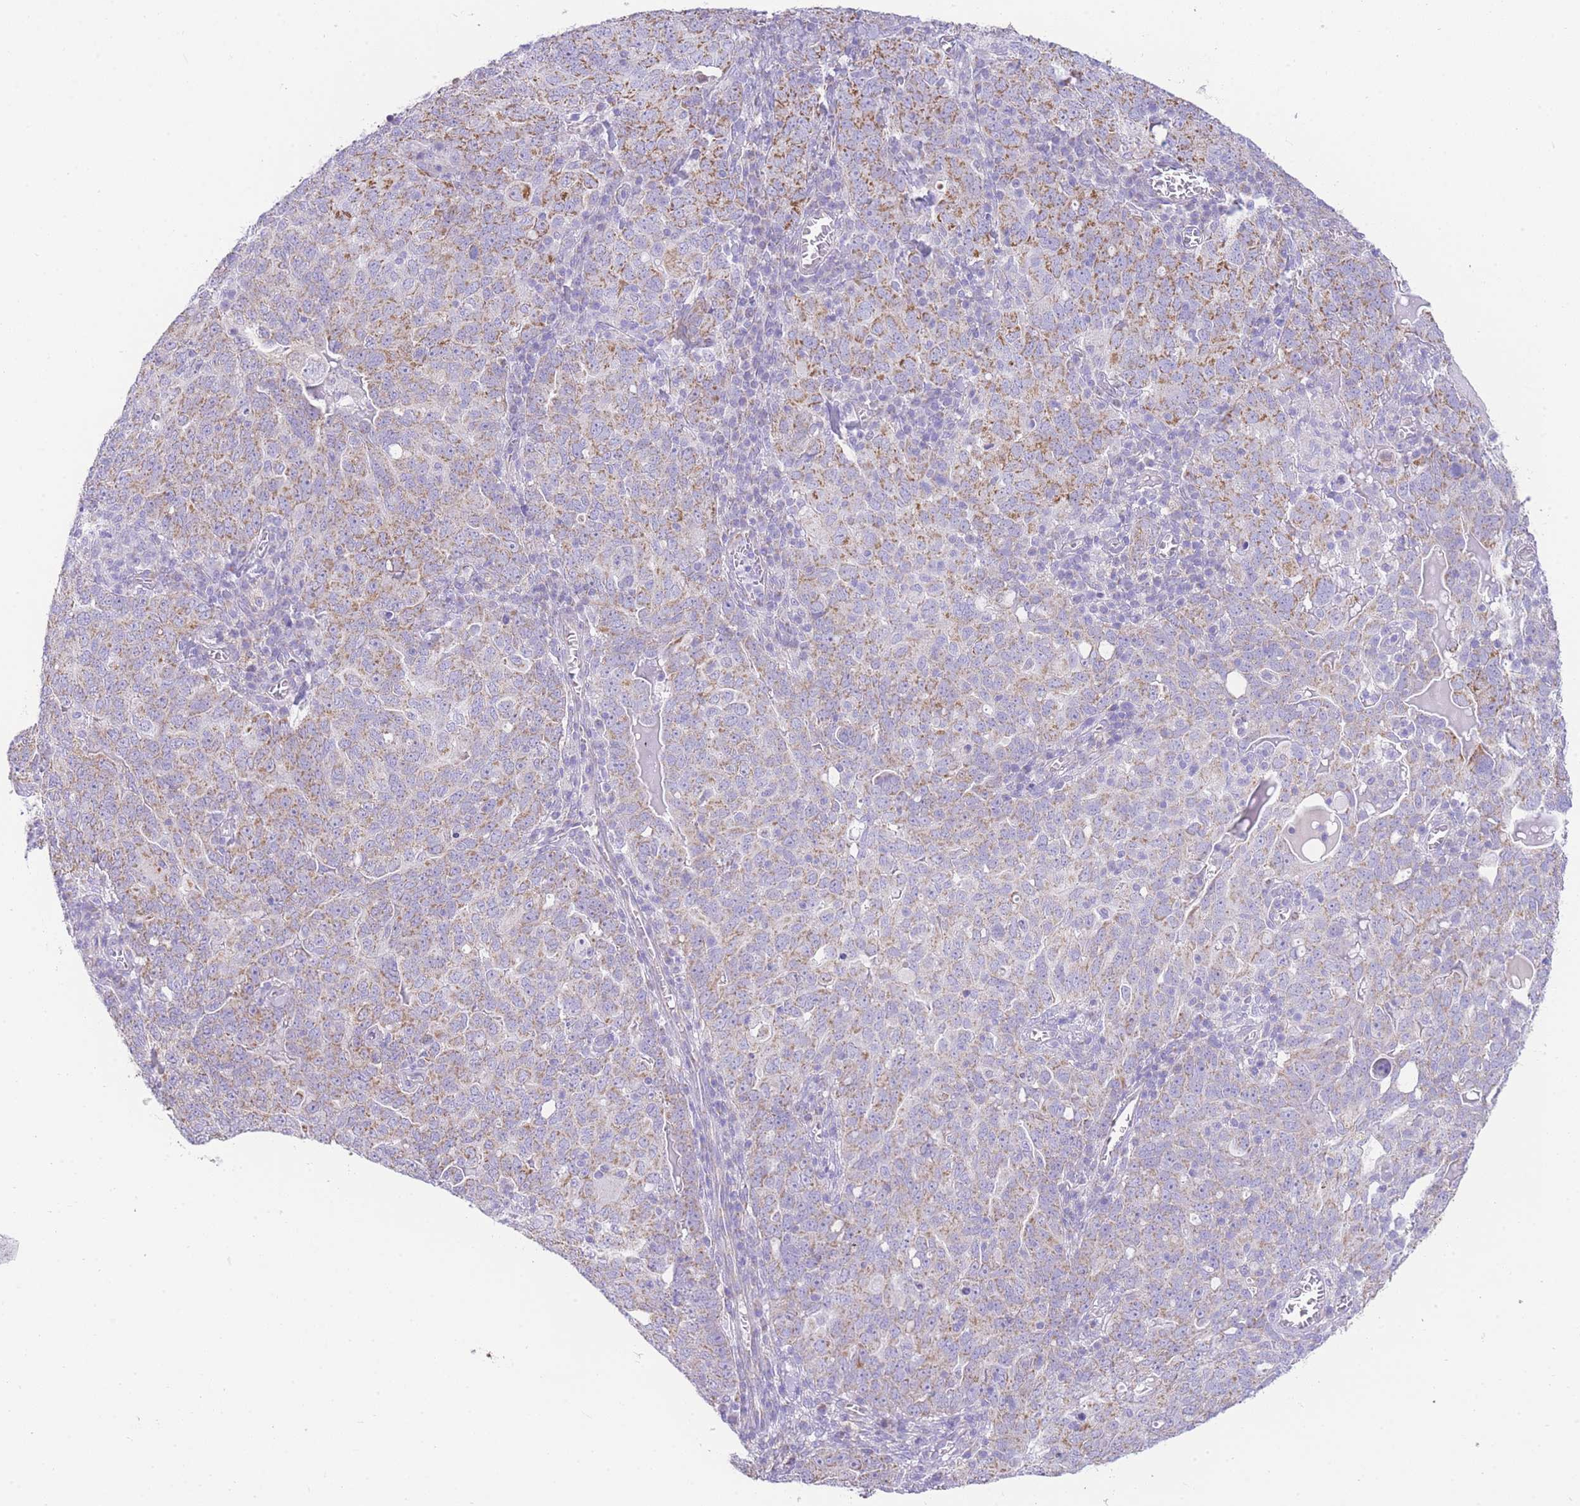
{"staining": {"intensity": "moderate", "quantity": "25%-75%", "location": "cytoplasmic/membranous"}, "tissue": "ovarian cancer", "cell_type": "Tumor cells", "image_type": "cancer", "snomed": [{"axis": "morphology", "description": "Carcinoma, endometroid"}, {"axis": "topography", "description": "Ovary"}], "caption": "About 25%-75% of tumor cells in ovarian cancer (endometroid carcinoma) exhibit moderate cytoplasmic/membranous protein expression as visualized by brown immunohistochemical staining.", "gene": "ACSM4", "patient": {"sex": "female", "age": 62}}